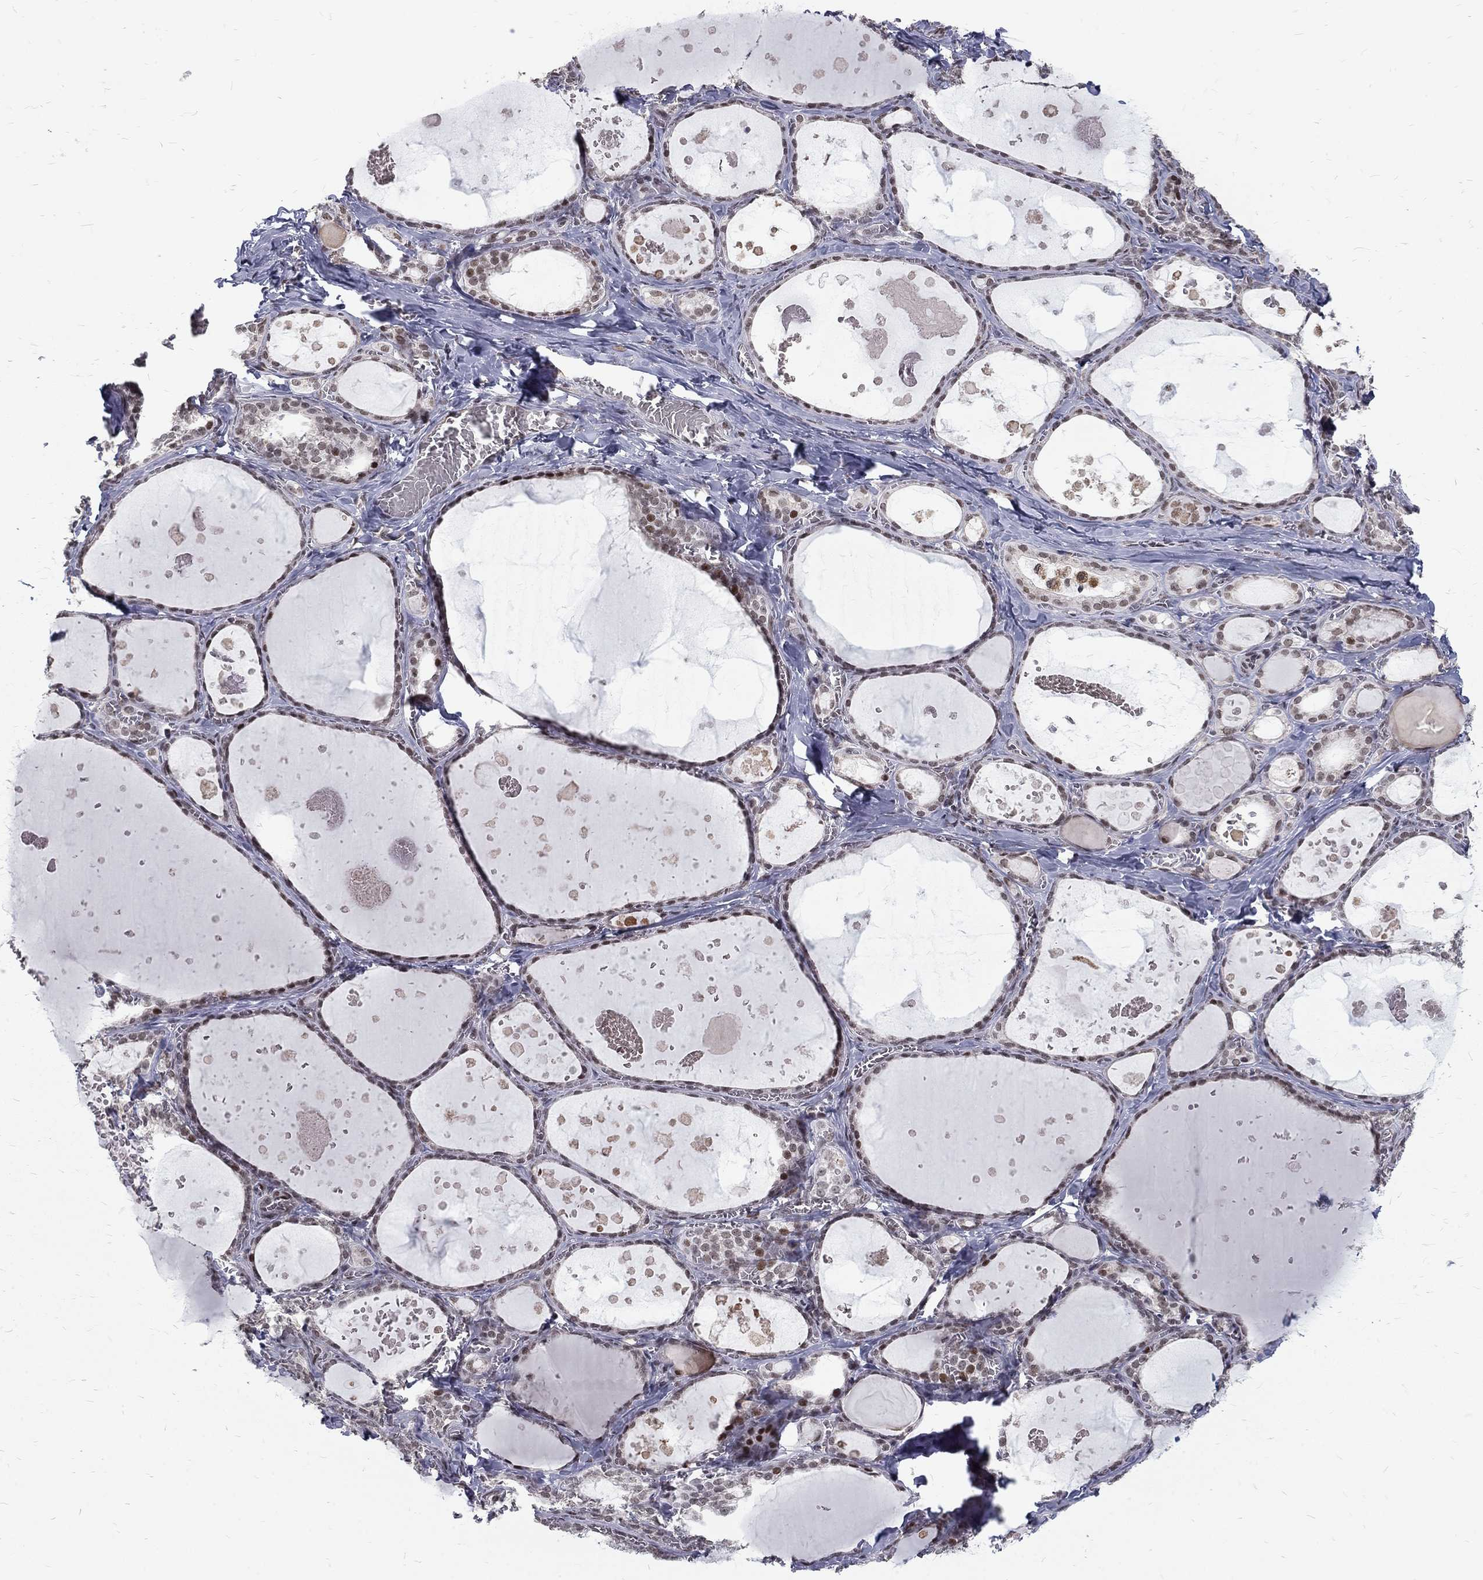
{"staining": {"intensity": "moderate", "quantity": "25%-75%", "location": "nuclear"}, "tissue": "thyroid gland", "cell_type": "Glandular cells", "image_type": "normal", "snomed": [{"axis": "morphology", "description": "Normal tissue, NOS"}, {"axis": "topography", "description": "Thyroid gland"}], "caption": "This photomicrograph demonstrates IHC staining of benign thyroid gland, with medium moderate nuclear staining in about 25%-75% of glandular cells.", "gene": "TCEAL1", "patient": {"sex": "female", "age": 56}}